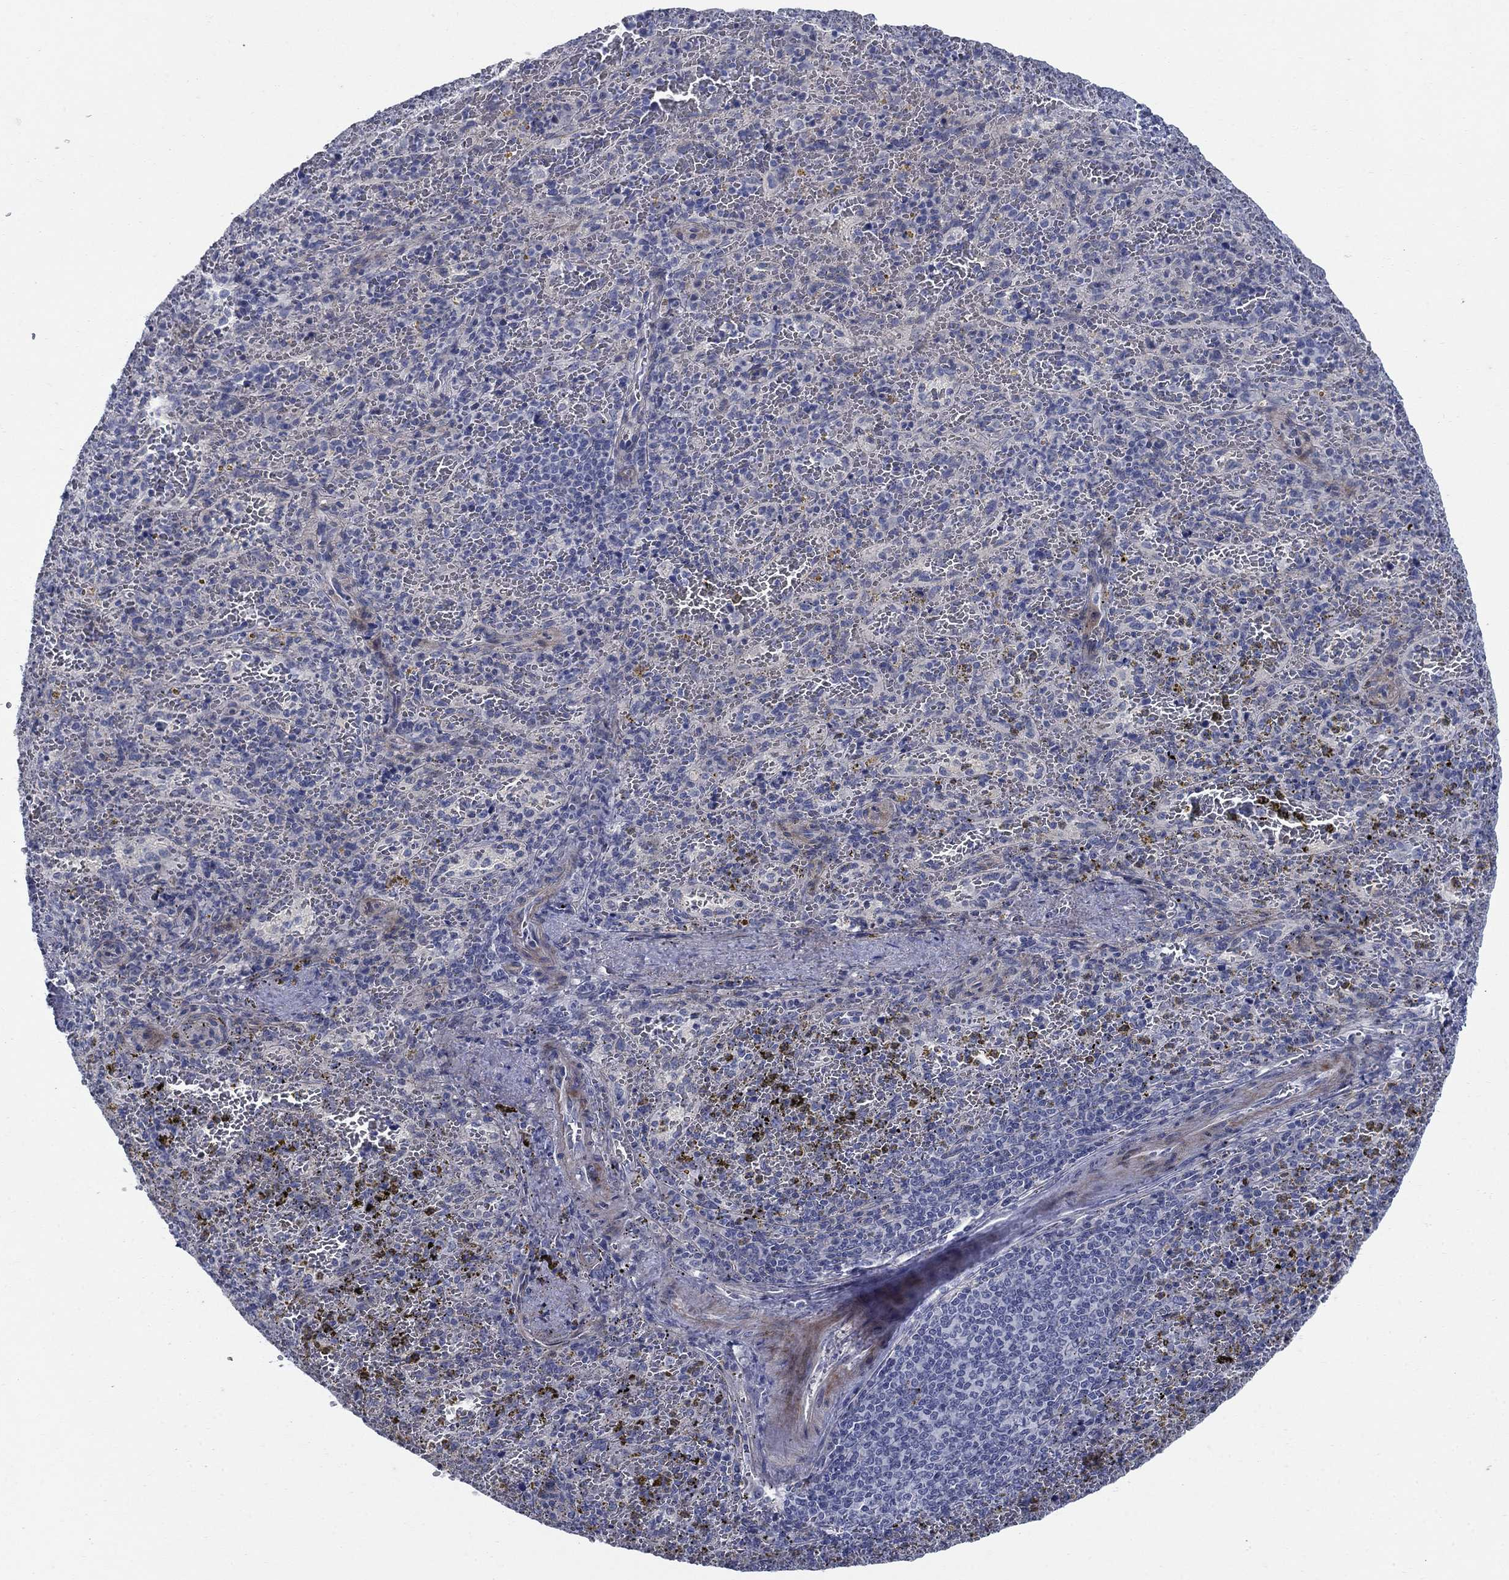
{"staining": {"intensity": "negative", "quantity": "none", "location": "none"}, "tissue": "spleen", "cell_type": "Cells in red pulp", "image_type": "normal", "snomed": [{"axis": "morphology", "description": "Normal tissue, NOS"}, {"axis": "topography", "description": "Spleen"}], "caption": "This is an IHC micrograph of unremarkable spleen. There is no staining in cells in red pulp.", "gene": "DNER", "patient": {"sex": "female", "age": 50}}